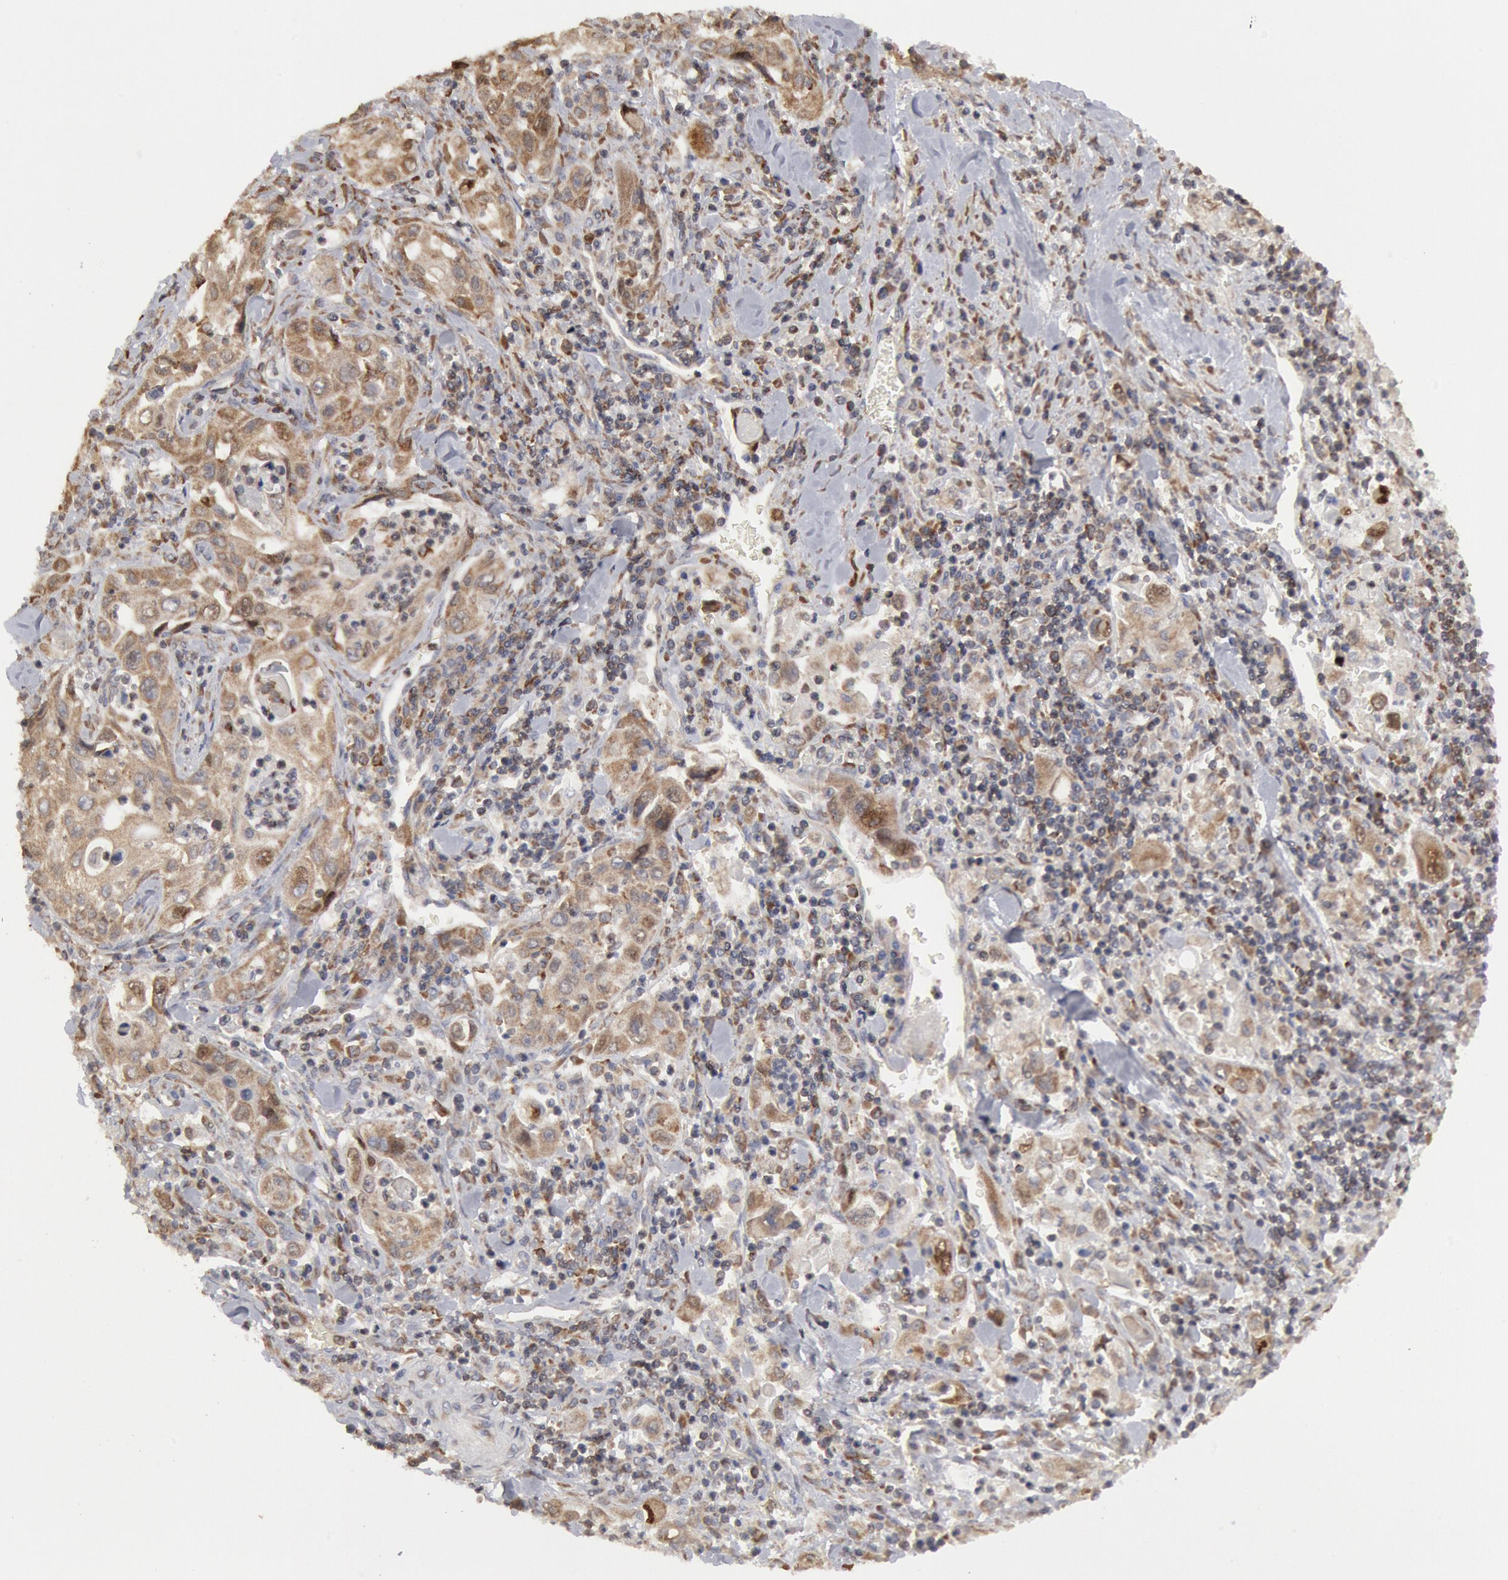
{"staining": {"intensity": "moderate", "quantity": ">75%", "location": "cytoplasmic/membranous"}, "tissue": "pancreatic cancer", "cell_type": "Tumor cells", "image_type": "cancer", "snomed": [{"axis": "morphology", "description": "Adenocarcinoma, NOS"}, {"axis": "topography", "description": "Pancreas"}], "caption": "A photomicrograph of pancreatic cancer stained for a protein shows moderate cytoplasmic/membranous brown staining in tumor cells.", "gene": "OSBPL8", "patient": {"sex": "male", "age": 70}}